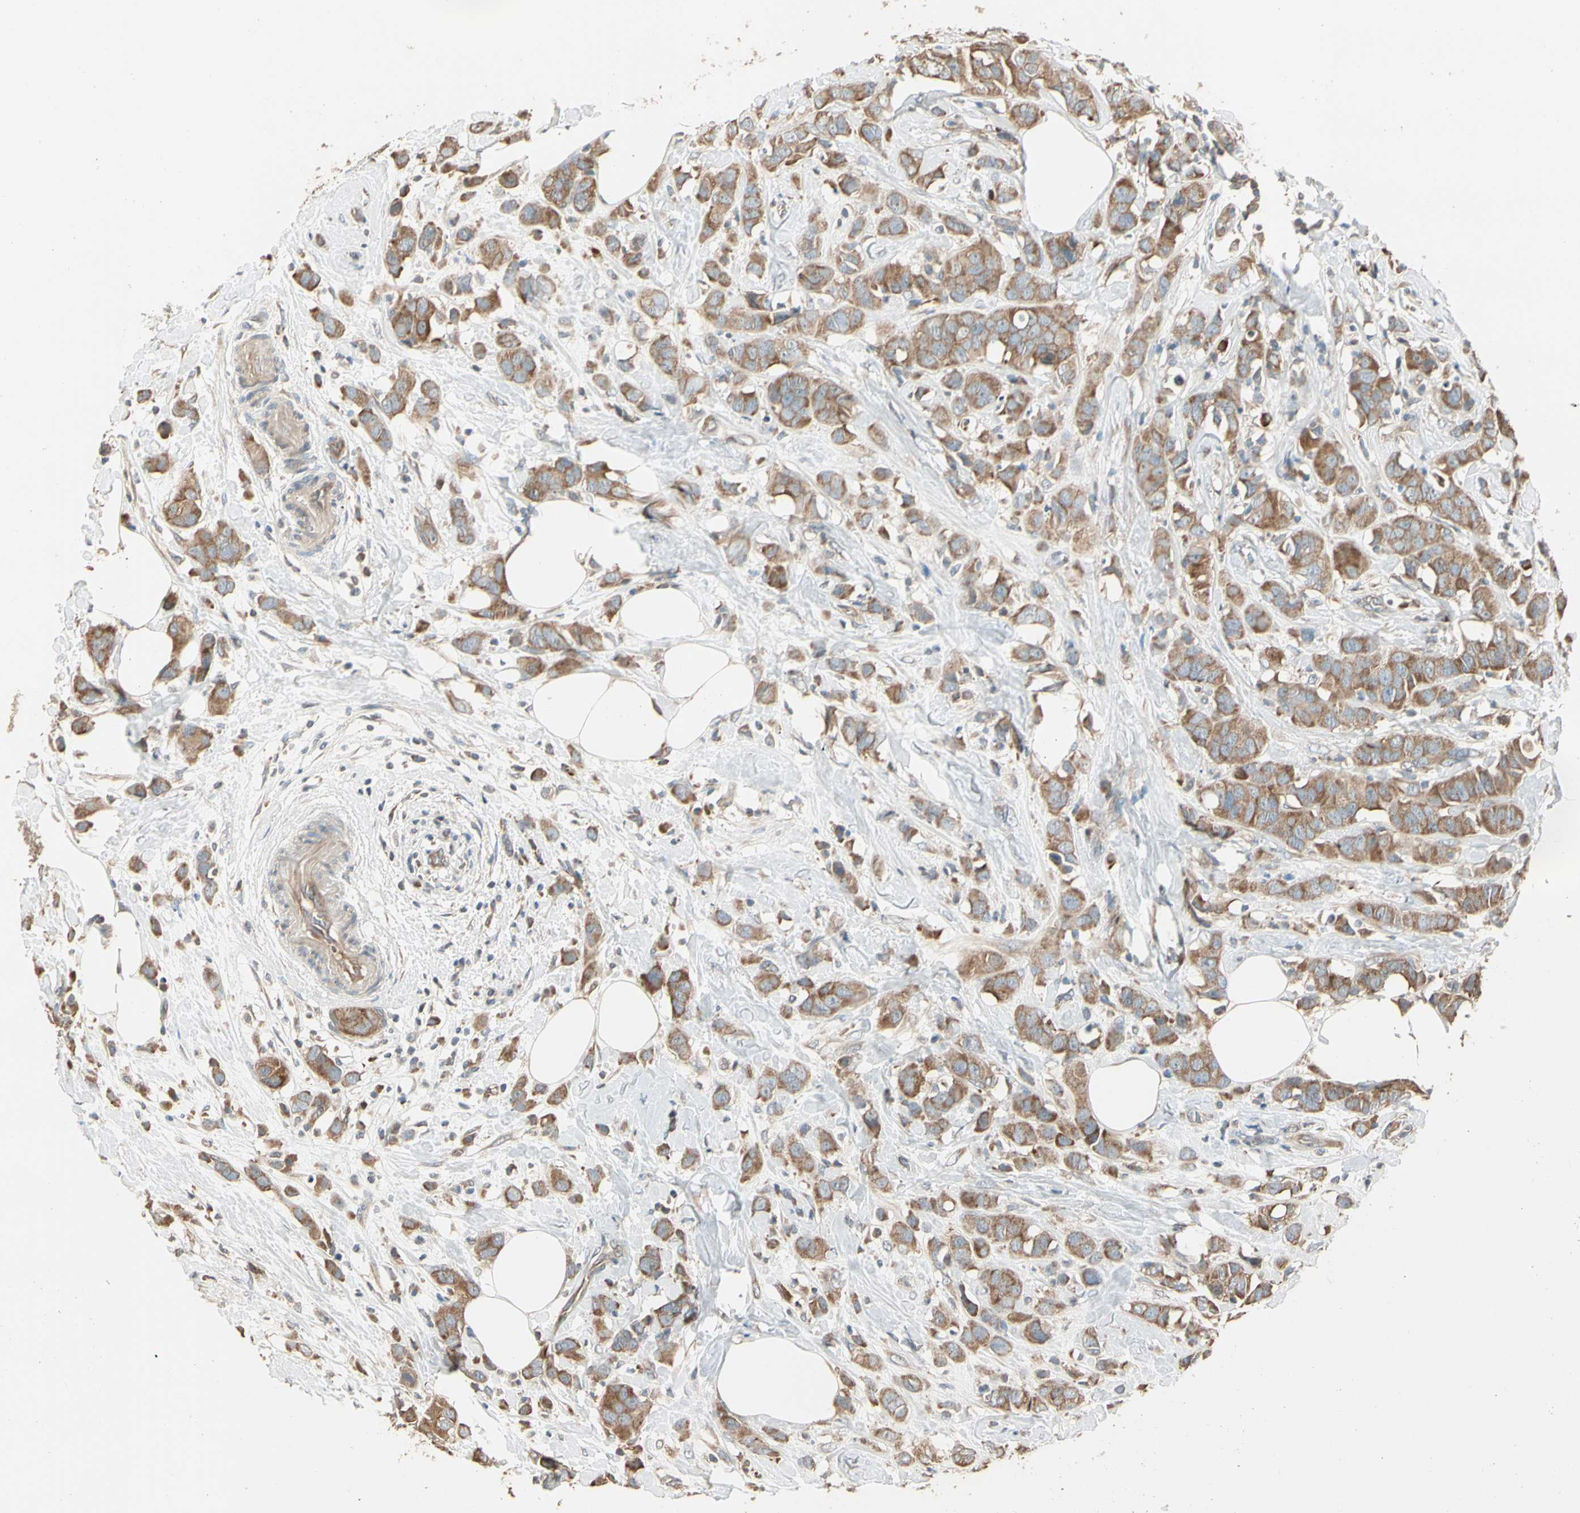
{"staining": {"intensity": "moderate", "quantity": ">75%", "location": "cytoplasmic/membranous"}, "tissue": "breast cancer", "cell_type": "Tumor cells", "image_type": "cancer", "snomed": [{"axis": "morphology", "description": "Normal tissue, NOS"}, {"axis": "morphology", "description": "Duct carcinoma"}, {"axis": "topography", "description": "Breast"}], "caption": "Protein expression analysis of breast infiltrating ductal carcinoma reveals moderate cytoplasmic/membranous positivity in about >75% of tumor cells. The protein is stained brown, and the nuclei are stained in blue (DAB IHC with brightfield microscopy, high magnification).", "gene": "TNFRSF21", "patient": {"sex": "female", "age": 50}}